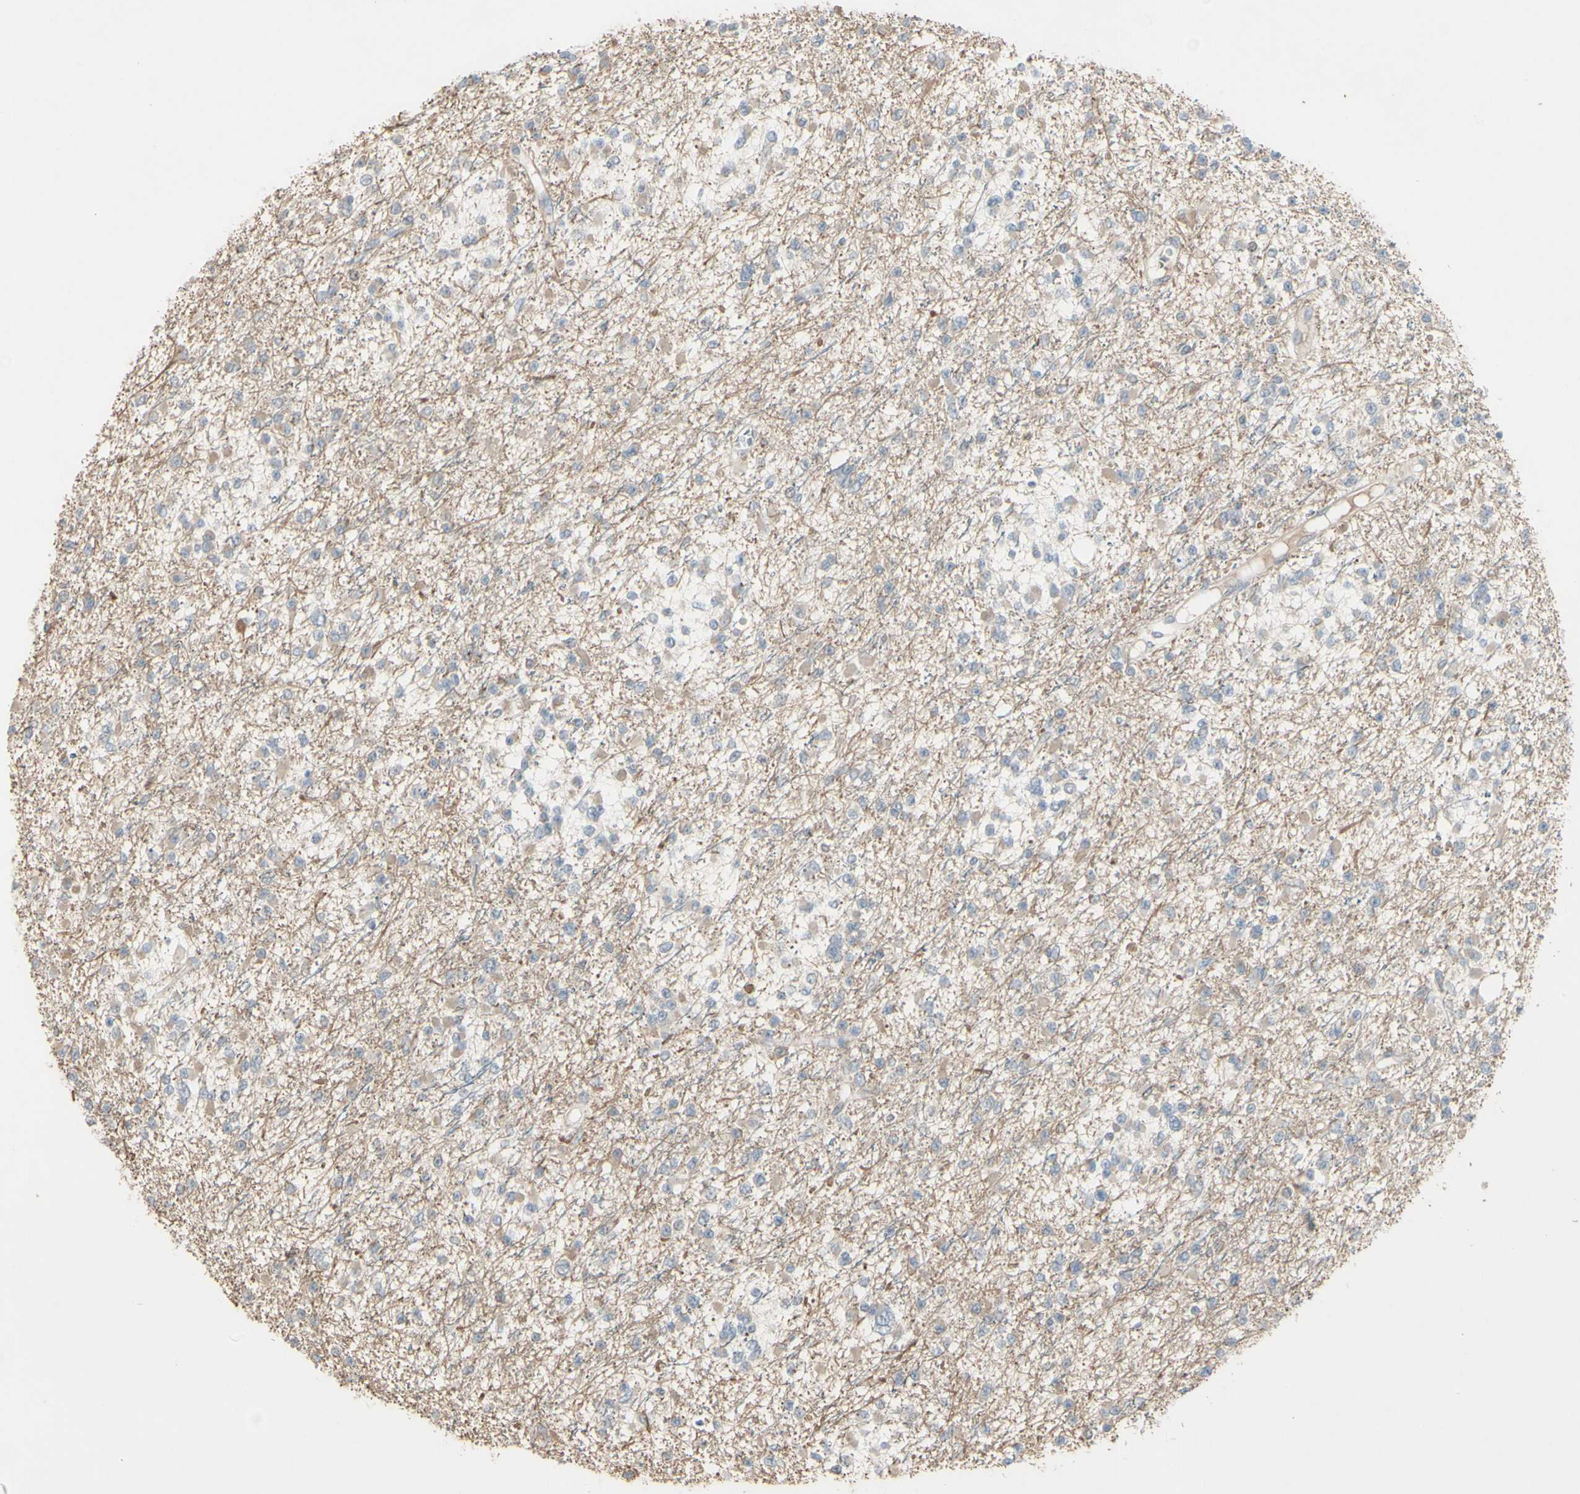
{"staining": {"intensity": "weak", "quantity": "25%-75%", "location": "cytoplasmic/membranous"}, "tissue": "glioma", "cell_type": "Tumor cells", "image_type": "cancer", "snomed": [{"axis": "morphology", "description": "Glioma, malignant, Low grade"}, {"axis": "topography", "description": "Brain"}], "caption": "Human low-grade glioma (malignant) stained for a protein (brown) shows weak cytoplasmic/membranous positive positivity in about 25%-75% of tumor cells.", "gene": "PIAS4", "patient": {"sex": "female", "age": 22}}